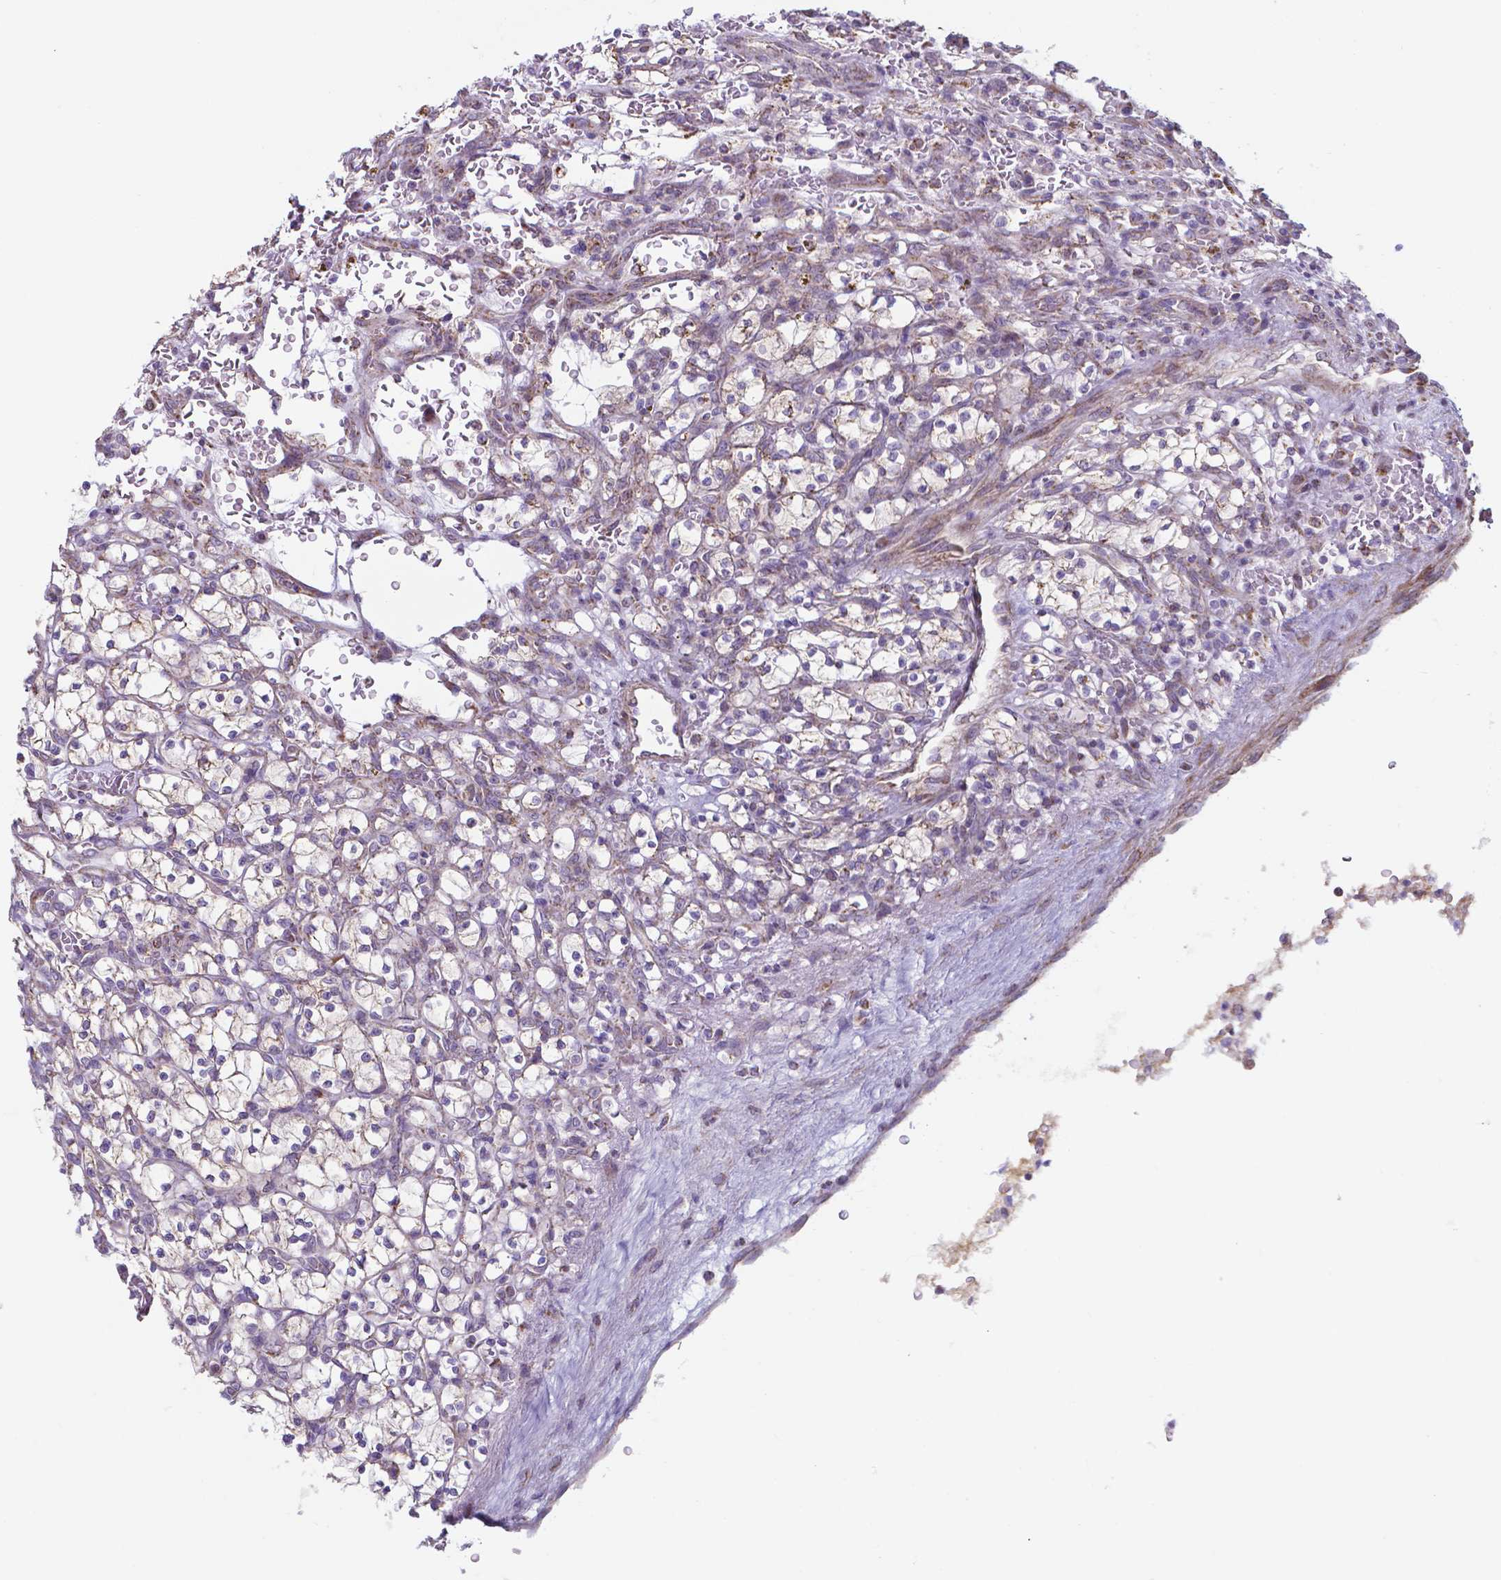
{"staining": {"intensity": "negative", "quantity": "none", "location": "none"}, "tissue": "renal cancer", "cell_type": "Tumor cells", "image_type": "cancer", "snomed": [{"axis": "morphology", "description": "Adenocarcinoma, NOS"}, {"axis": "topography", "description": "Kidney"}], "caption": "This is an immunohistochemistry (IHC) image of renal cancer. There is no expression in tumor cells.", "gene": "FAM114A1", "patient": {"sex": "female", "age": 64}}